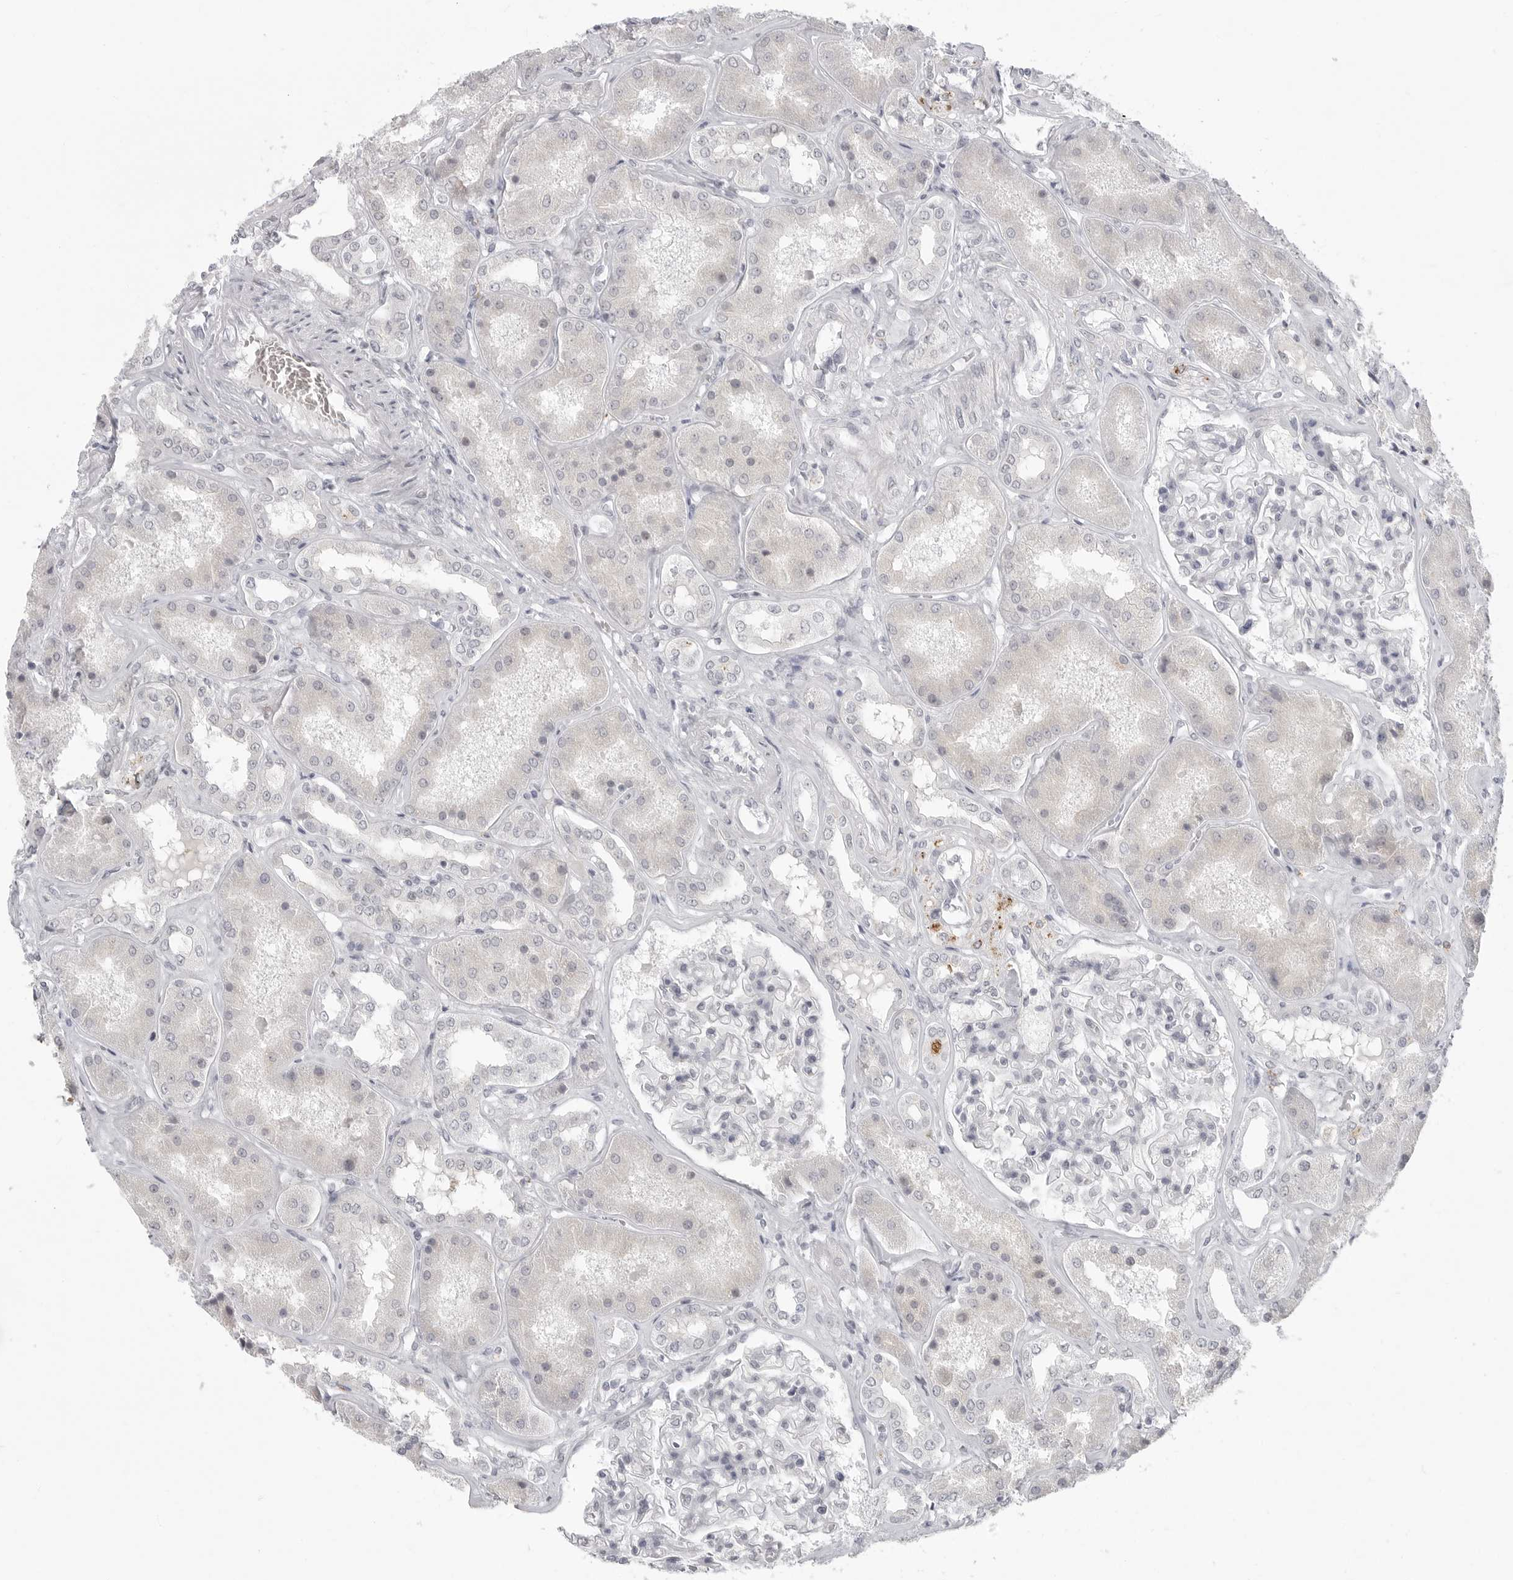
{"staining": {"intensity": "negative", "quantity": "none", "location": "none"}, "tissue": "kidney", "cell_type": "Cells in glomeruli", "image_type": "normal", "snomed": [{"axis": "morphology", "description": "Normal tissue, NOS"}, {"axis": "topography", "description": "Kidney"}], "caption": "DAB (3,3'-diaminobenzidine) immunohistochemical staining of normal kidney displays no significant positivity in cells in glomeruli.", "gene": "TCTN3", "patient": {"sex": "female", "age": 56}}